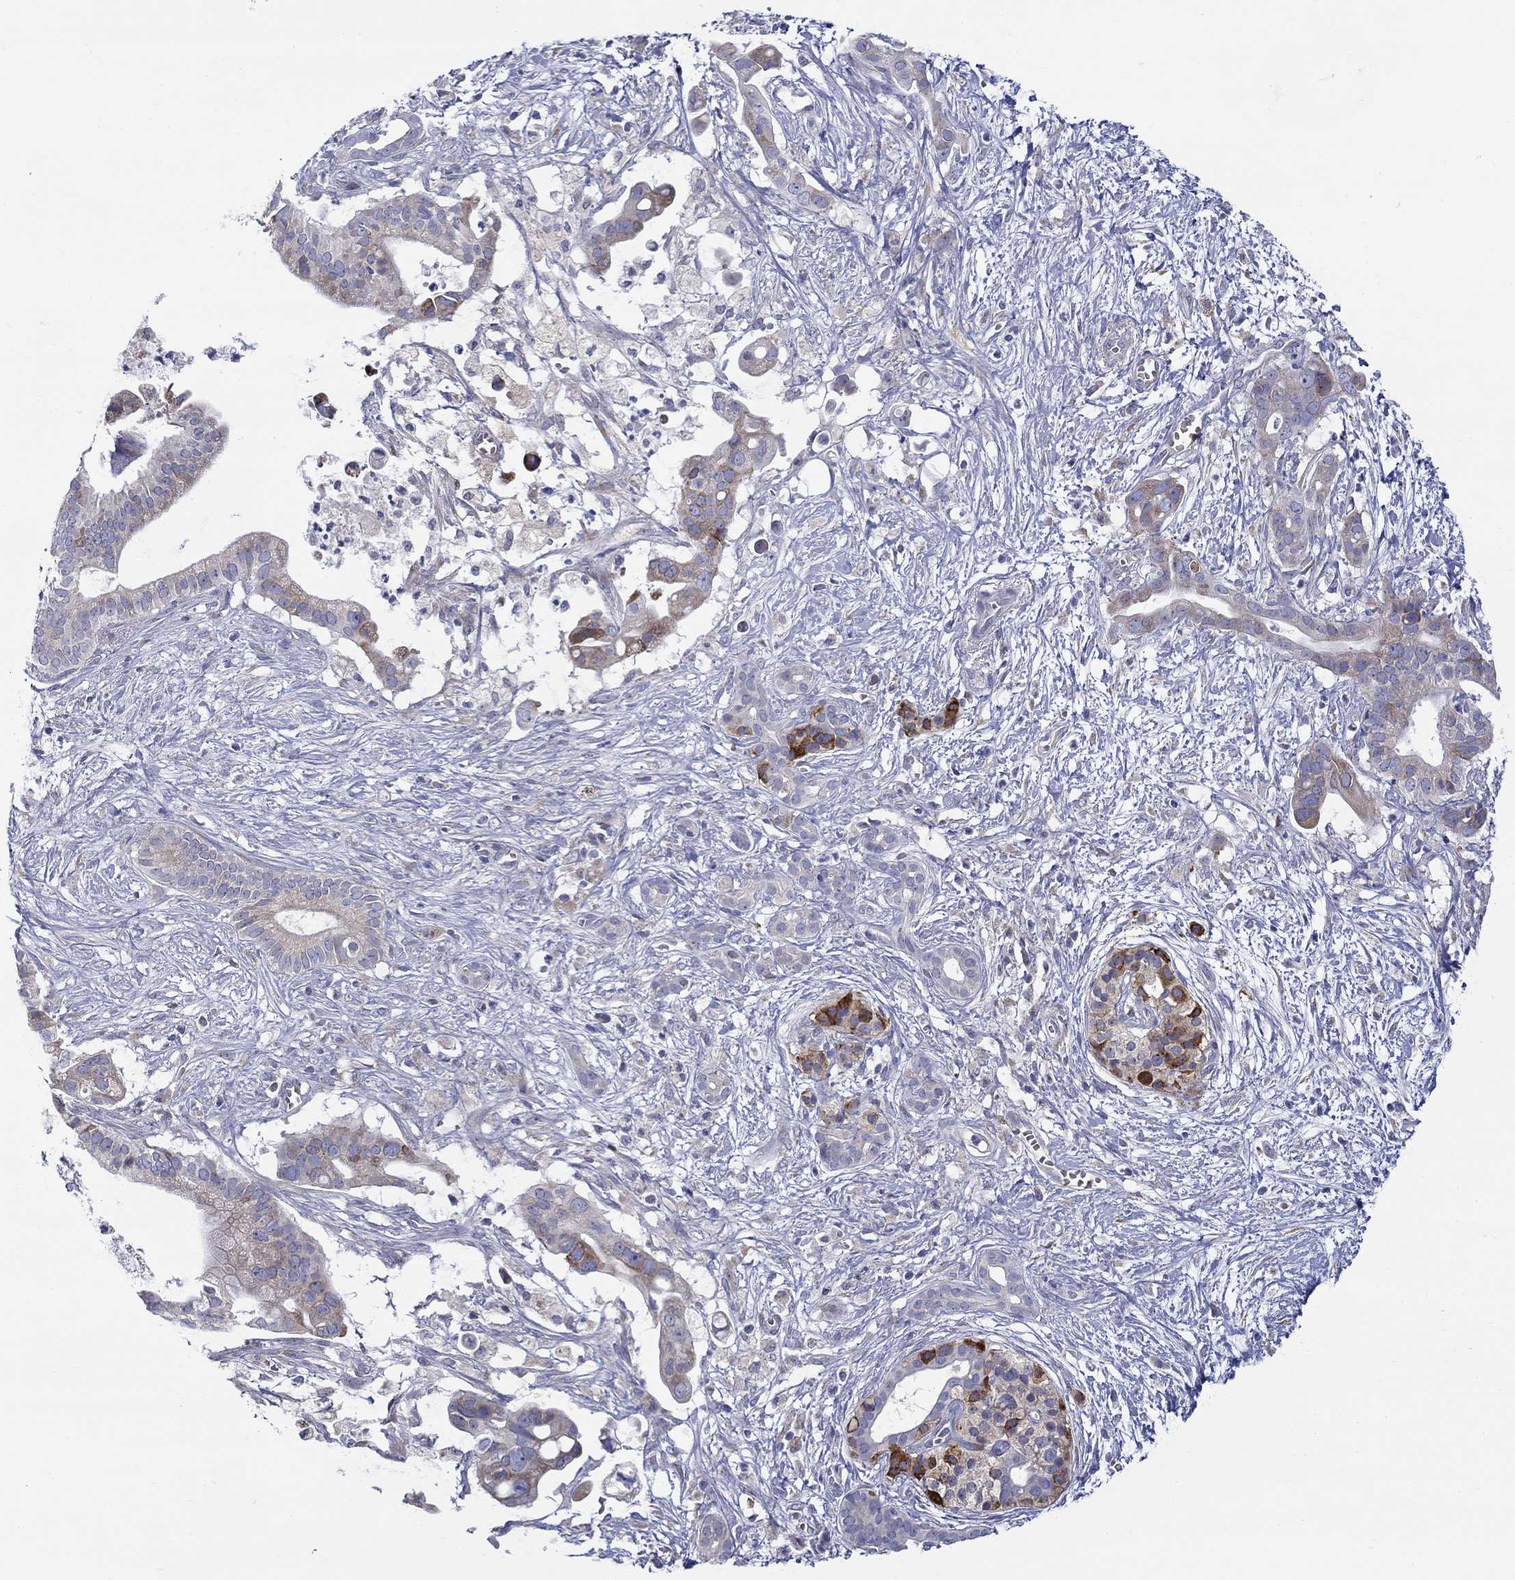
{"staining": {"intensity": "moderate", "quantity": "<25%", "location": "cytoplasmic/membranous"}, "tissue": "pancreatic cancer", "cell_type": "Tumor cells", "image_type": "cancer", "snomed": [{"axis": "morphology", "description": "Adenocarcinoma, NOS"}, {"axis": "topography", "description": "Pancreas"}], "caption": "High-power microscopy captured an immunohistochemistry histopathology image of pancreatic cancer (adenocarcinoma), revealing moderate cytoplasmic/membranous expression in approximately <25% of tumor cells.", "gene": "QRFPR", "patient": {"sex": "male", "age": 61}}